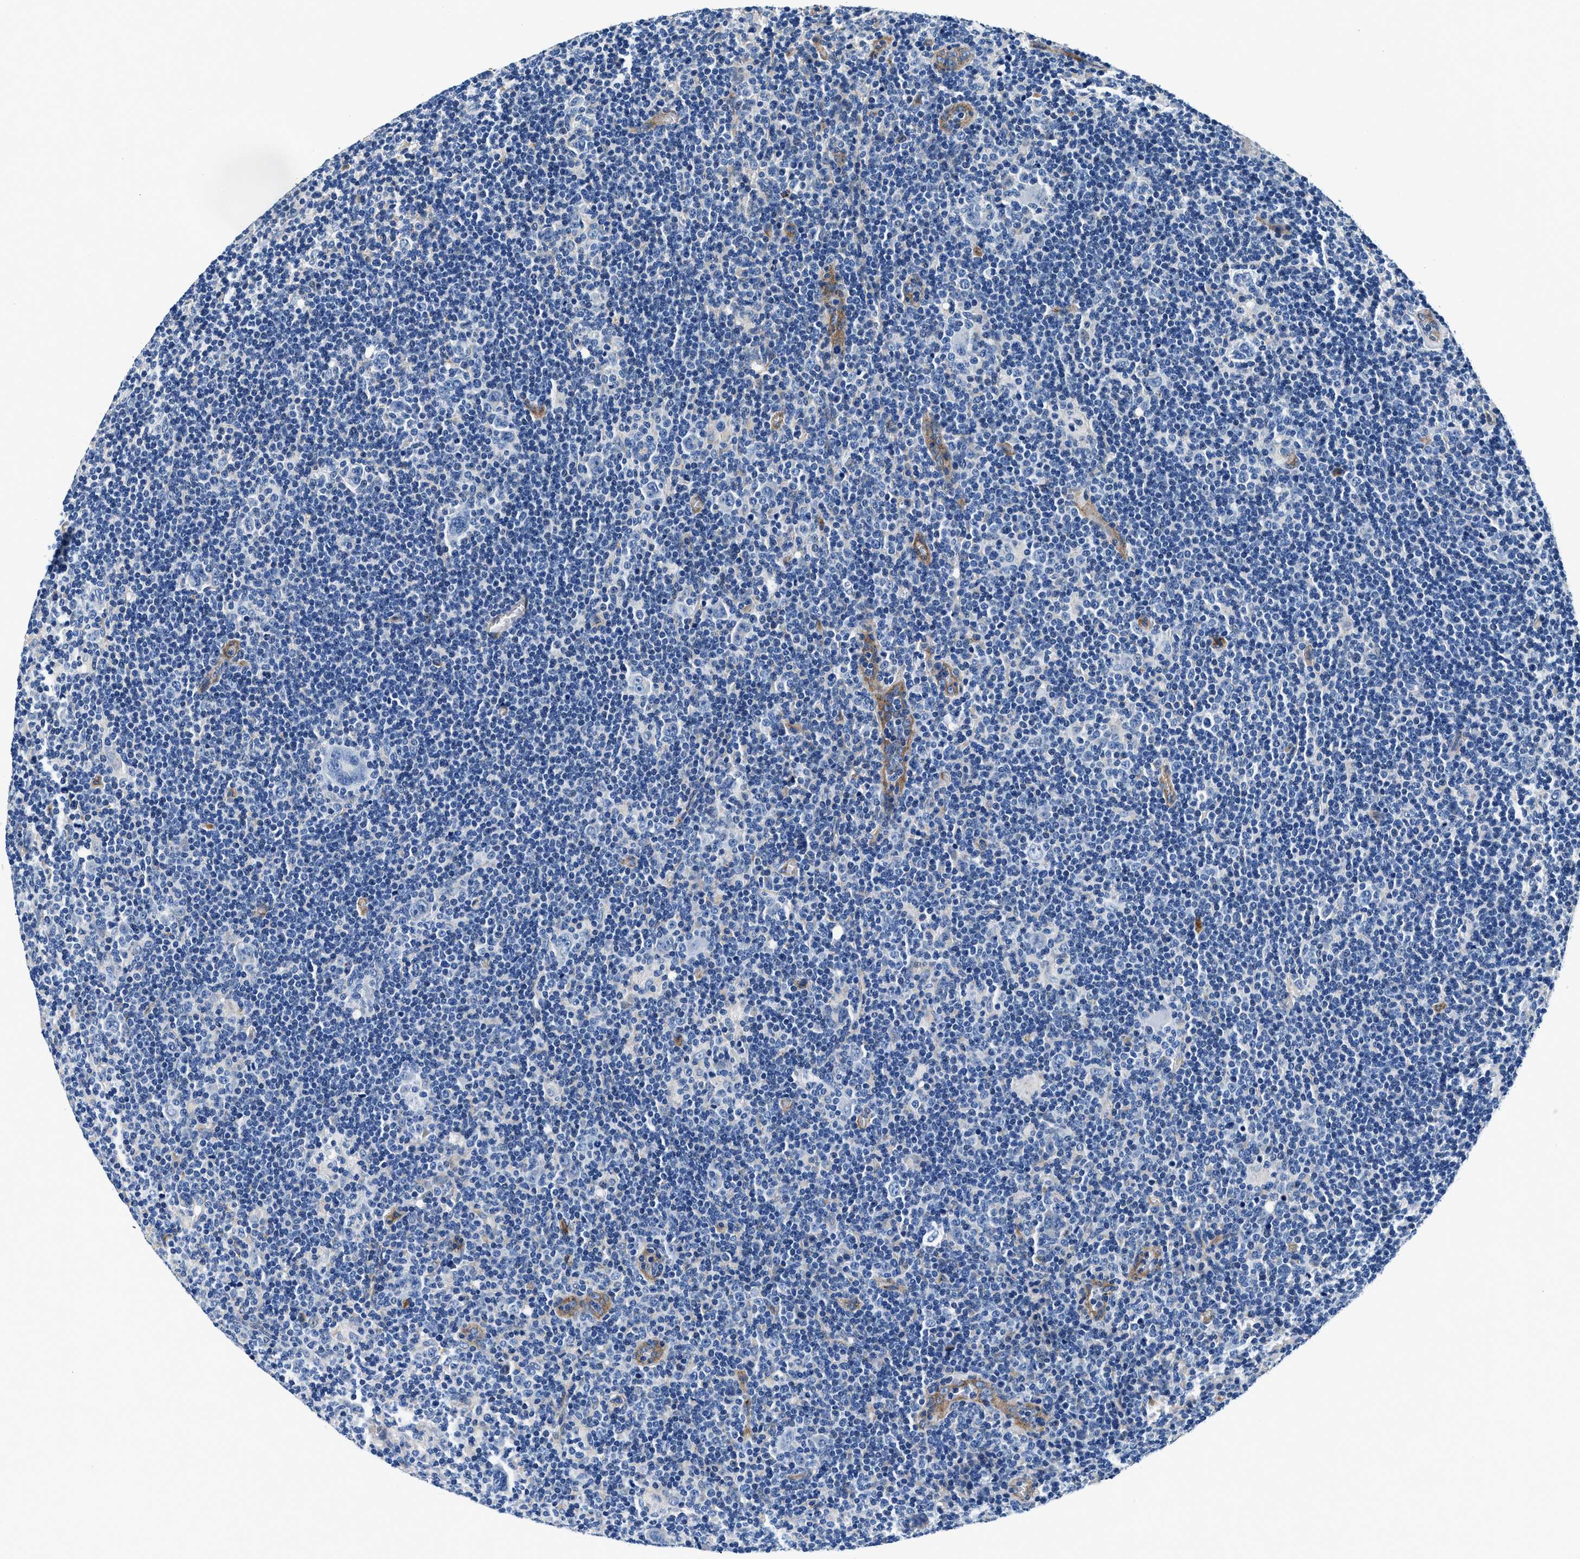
{"staining": {"intensity": "negative", "quantity": "none", "location": "none"}, "tissue": "lymphoma", "cell_type": "Tumor cells", "image_type": "cancer", "snomed": [{"axis": "morphology", "description": "Hodgkin's disease, NOS"}, {"axis": "topography", "description": "Lymph node"}], "caption": "The micrograph exhibits no significant expression in tumor cells of lymphoma. The staining is performed using DAB brown chromogen with nuclei counter-stained in using hematoxylin.", "gene": "DAG1", "patient": {"sex": "female", "age": 57}}